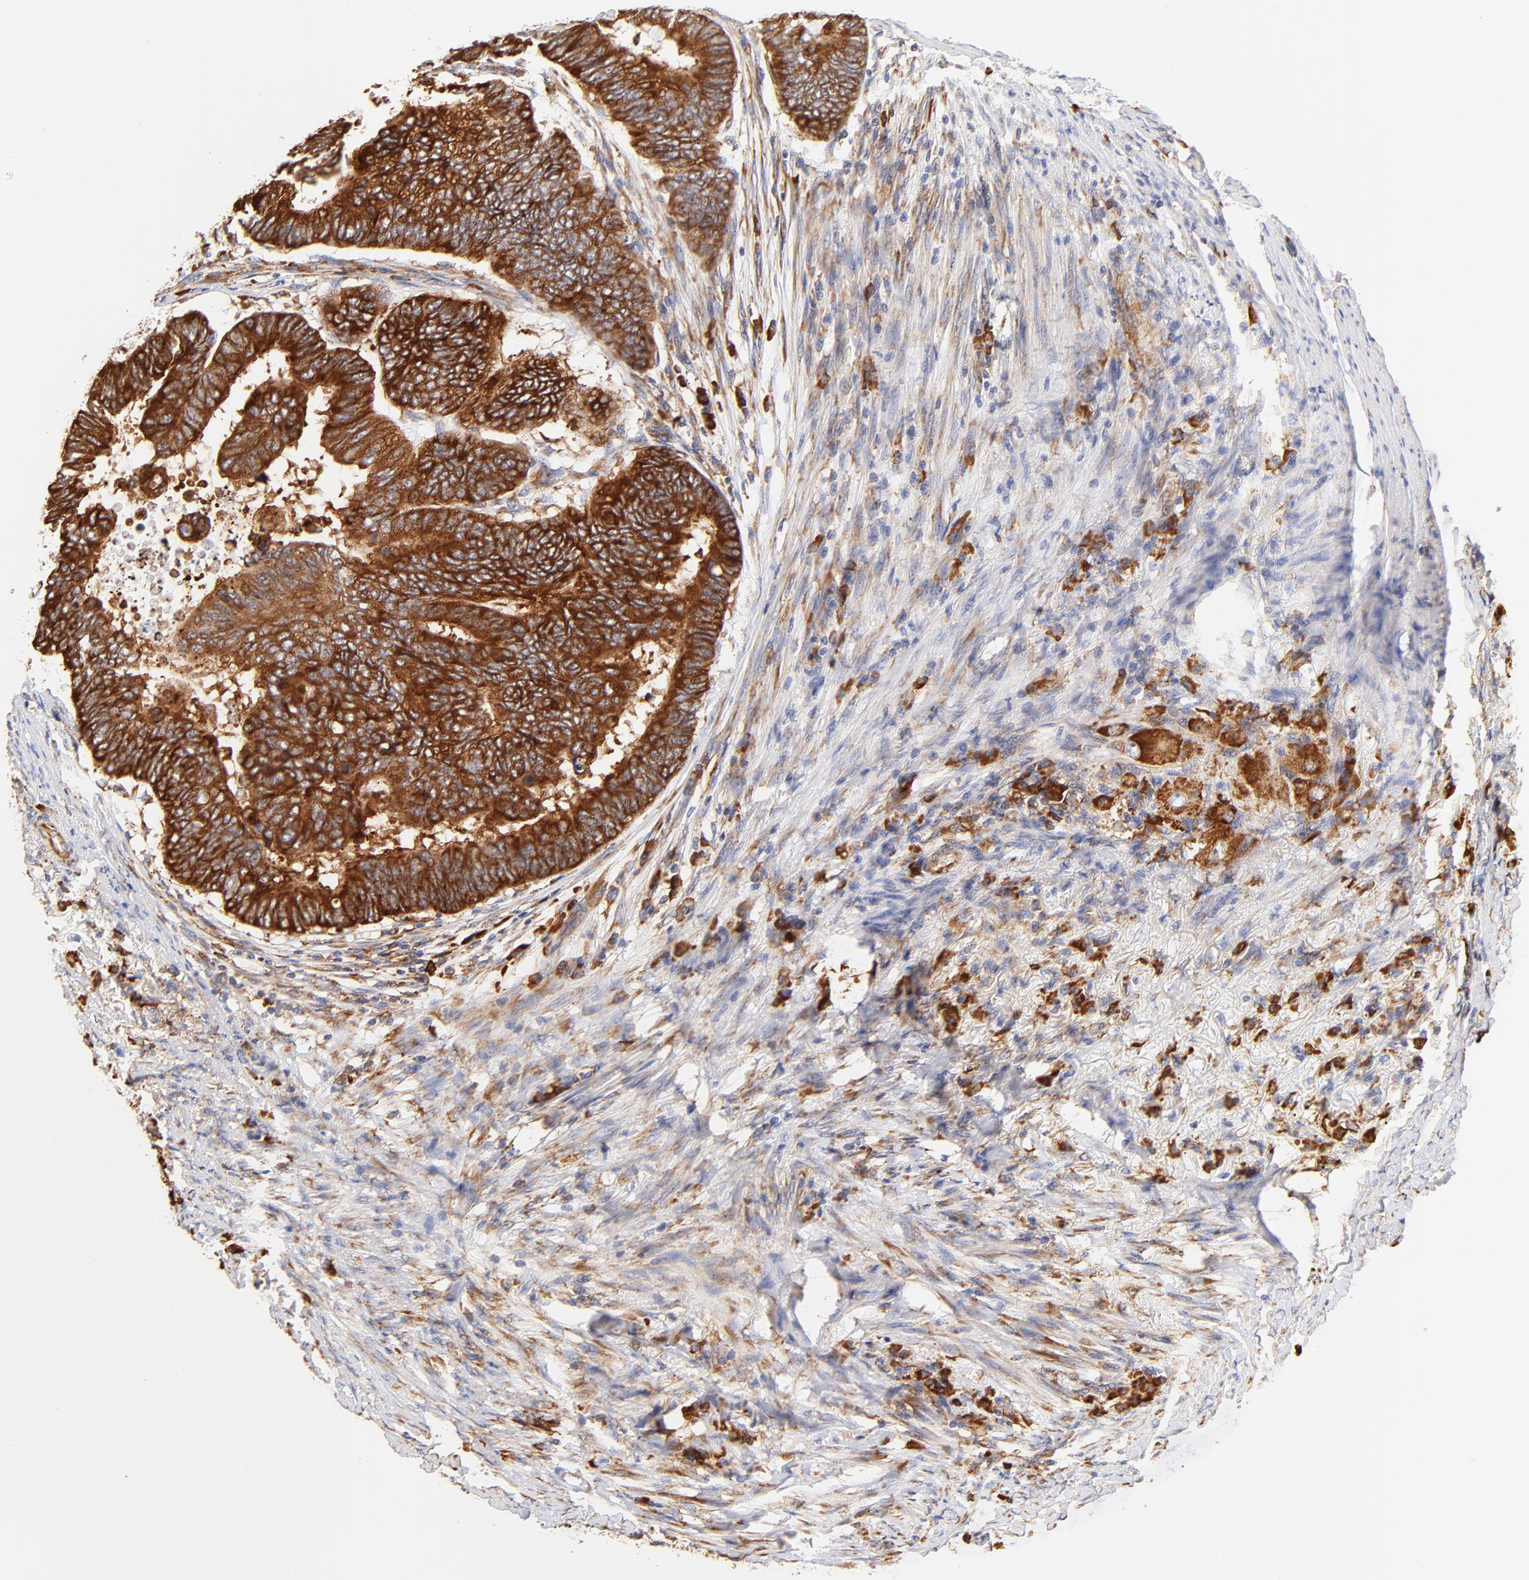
{"staining": {"intensity": "strong", "quantity": ">75%", "location": "cytoplasmic/membranous"}, "tissue": "colorectal cancer", "cell_type": "Tumor cells", "image_type": "cancer", "snomed": [{"axis": "morphology", "description": "Normal tissue, NOS"}, {"axis": "morphology", "description": "Adenocarcinoma, NOS"}, {"axis": "topography", "description": "Rectum"}, {"axis": "topography", "description": "Peripheral nerve tissue"}], "caption": "A brown stain shows strong cytoplasmic/membranous expression of a protein in human colorectal cancer (adenocarcinoma) tumor cells.", "gene": "RPL27", "patient": {"sex": "male", "age": 92}}